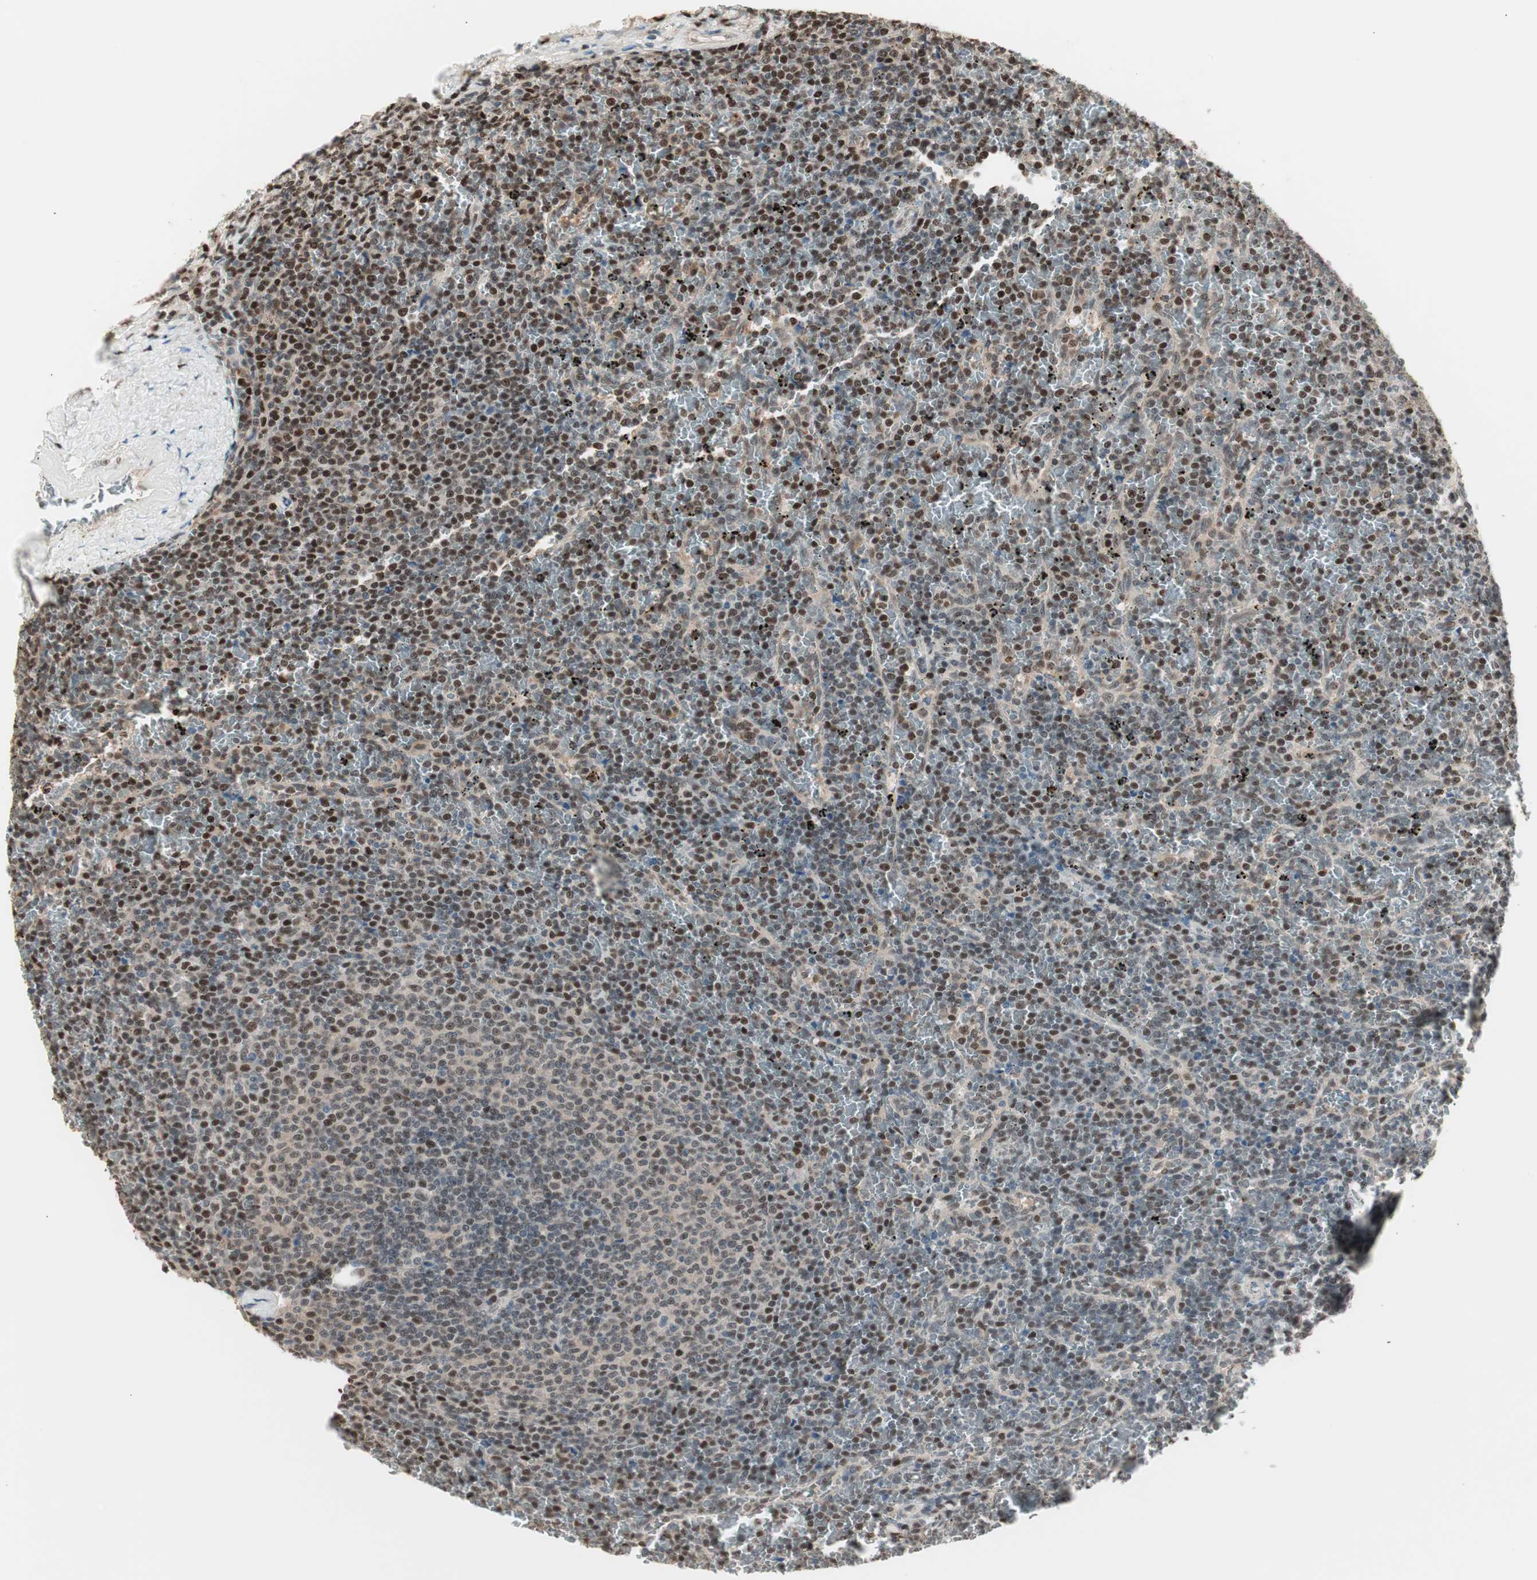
{"staining": {"intensity": "strong", "quantity": "25%-75%", "location": "nuclear"}, "tissue": "lymphoma", "cell_type": "Tumor cells", "image_type": "cancer", "snomed": [{"axis": "morphology", "description": "Malignant lymphoma, non-Hodgkin's type, Low grade"}, {"axis": "topography", "description": "Spleen"}], "caption": "IHC of human lymphoma demonstrates high levels of strong nuclear expression in approximately 25%-75% of tumor cells. The staining is performed using DAB (3,3'-diaminobenzidine) brown chromogen to label protein expression. The nuclei are counter-stained blue using hematoxylin.", "gene": "LONP2", "patient": {"sex": "female", "age": 77}}